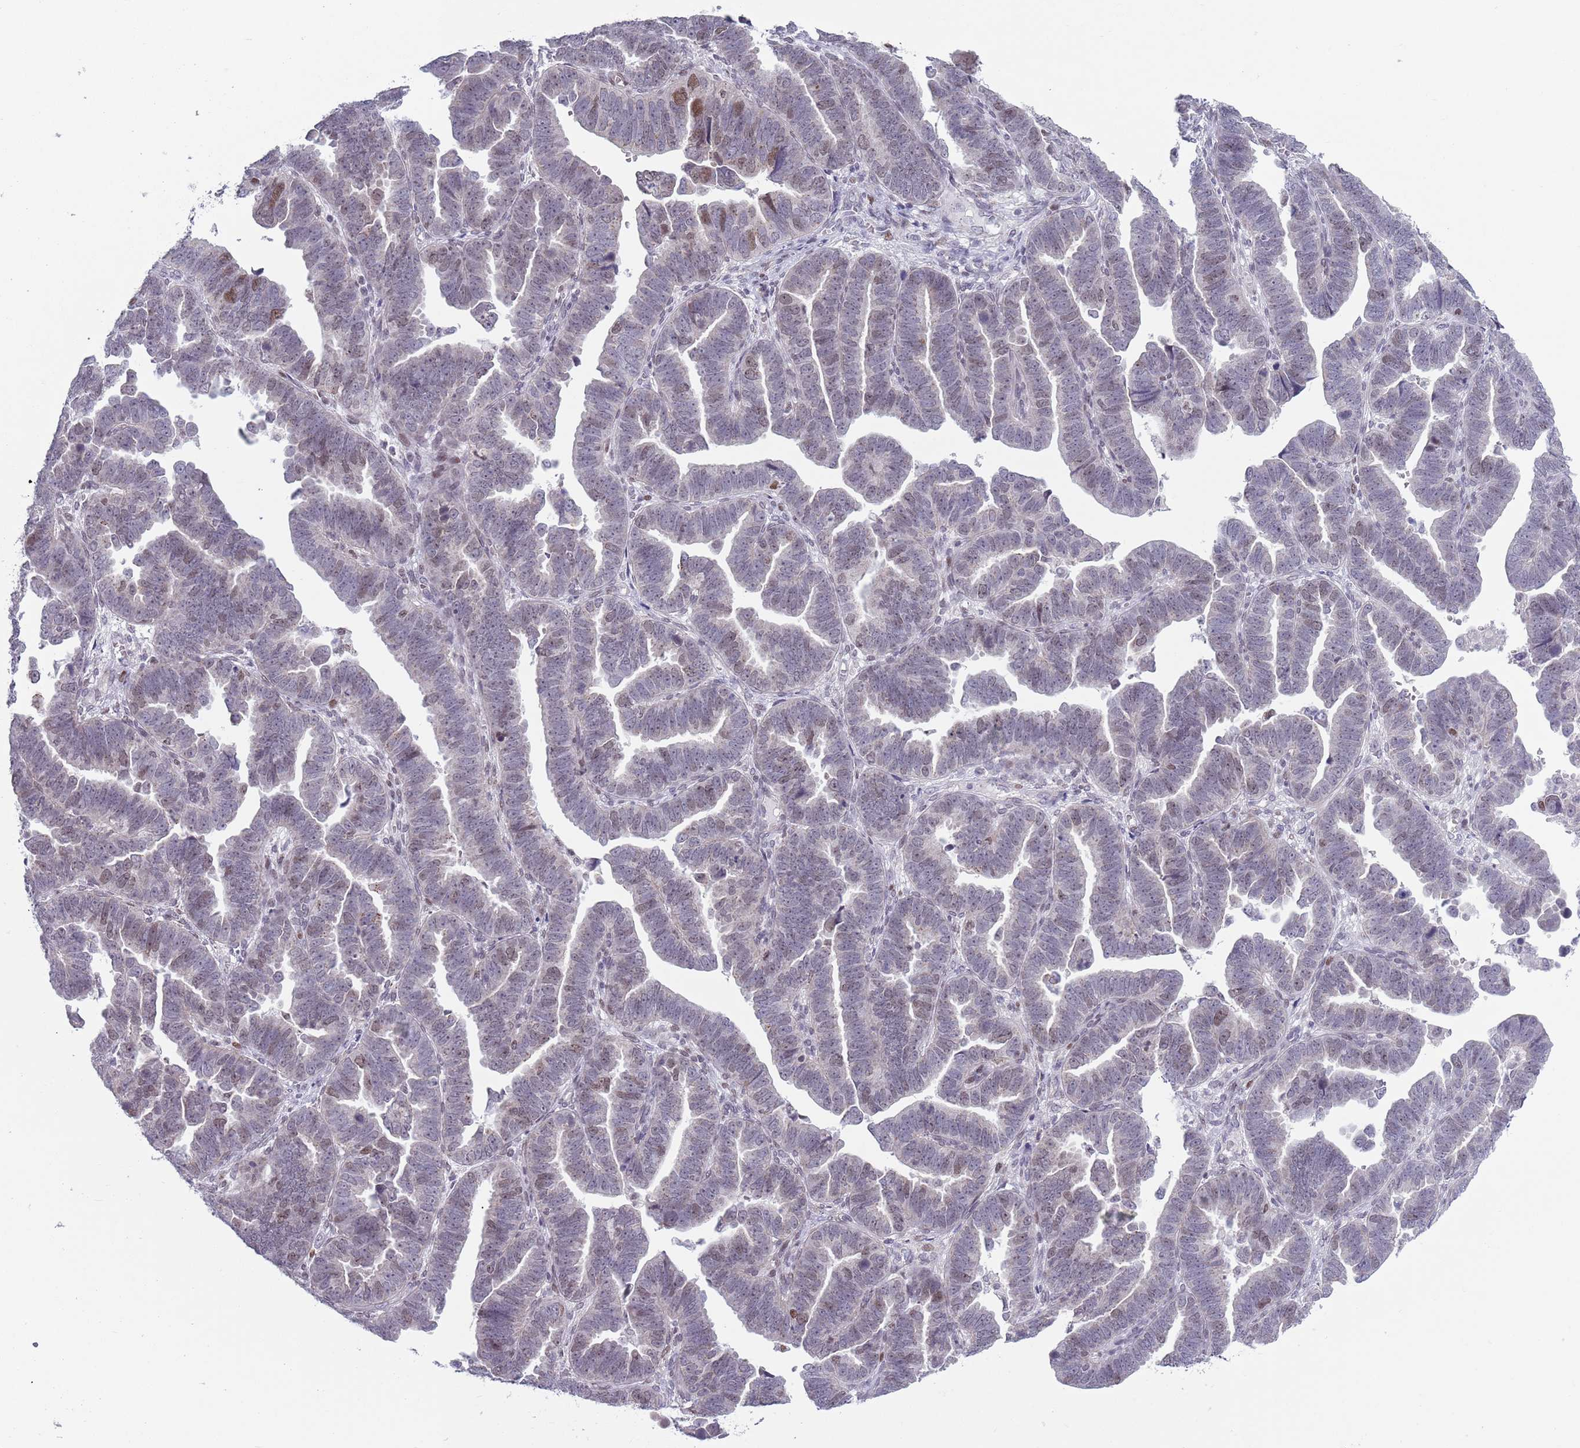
{"staining": {"intensity": "moderate", "quantity": "<25%", "location": "nuclear"}, "tissue": "endometrial cancer", "cell_type": "Tumor cells", "image_type": "cancer", "snomed": [{"axis": "morphology", "description": "Adenocarcinoma, NOS"}, {"axis": "topography", "description": "Endometrium"}], "caption": "Moderate nuclear staining for a protein is present in about <25% of tumor cells of endometrial cancer using immunohistochemistry (IHC).", "gene": "ZKSCAN2", "patient": {"sex": "female", "age": 75}}